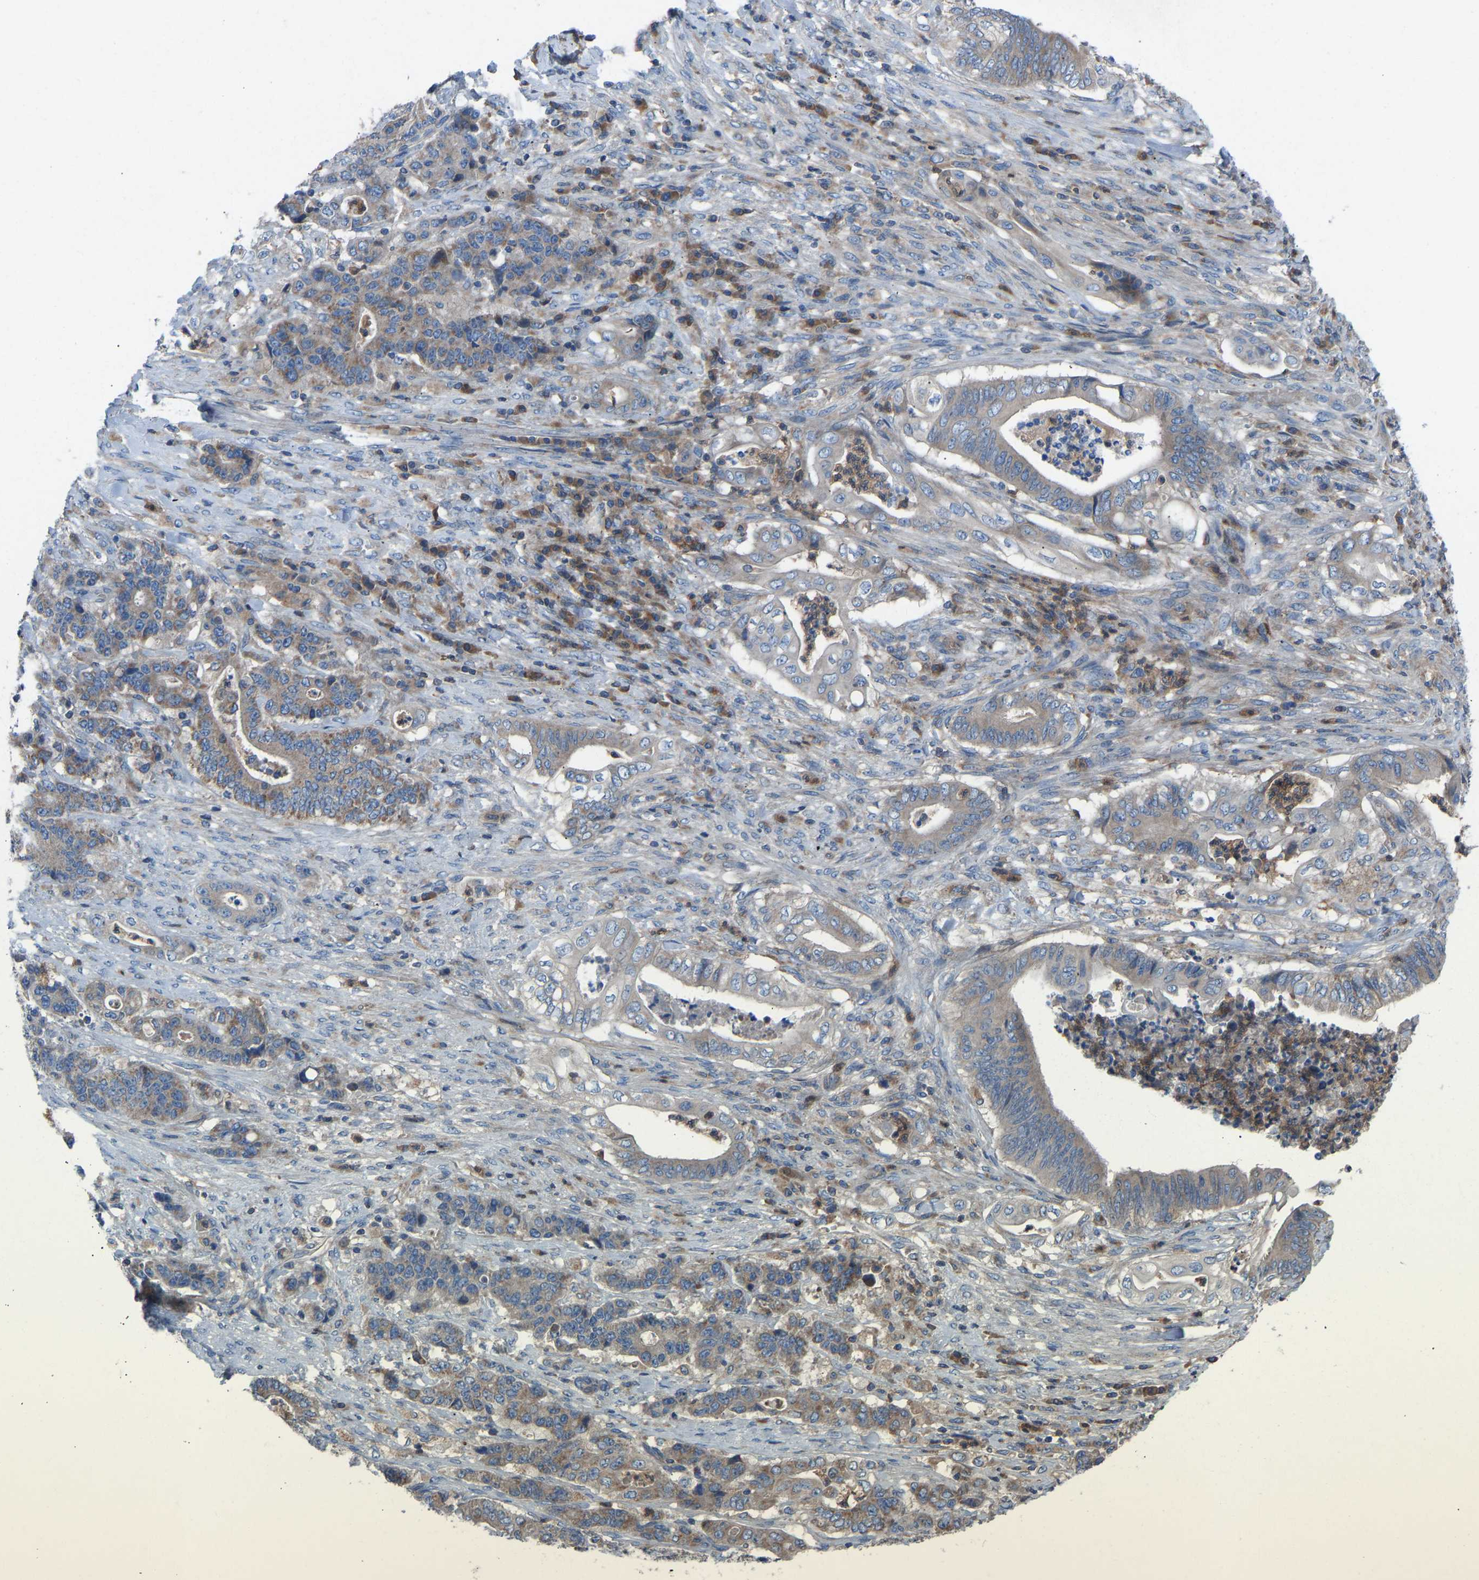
{"staining": {"intensity": "weak", "quantity": ">75%", "location": "cytoplasmic/membranous"}, "tissue": "stomach cancer", "cell_type": "Tumor cells", "image_type": "cancer", "snomed": [{"axis": "morphology", "description": "Adenocarcinoma, NOS"}, {"axis": "topography", "description": "Stomach"}], "caption": "A photomicrograph of human stomach adenocarcinoma stained for a protein exhibits weak cytoplasmic/membranous brown staining in tumor cells. (DAB (3,3'-diaminobenzidine) IHC with brightfield microscopy, high magnification).", "gene": "GRK6", "patient": {"sex": "female", "age": 73}}